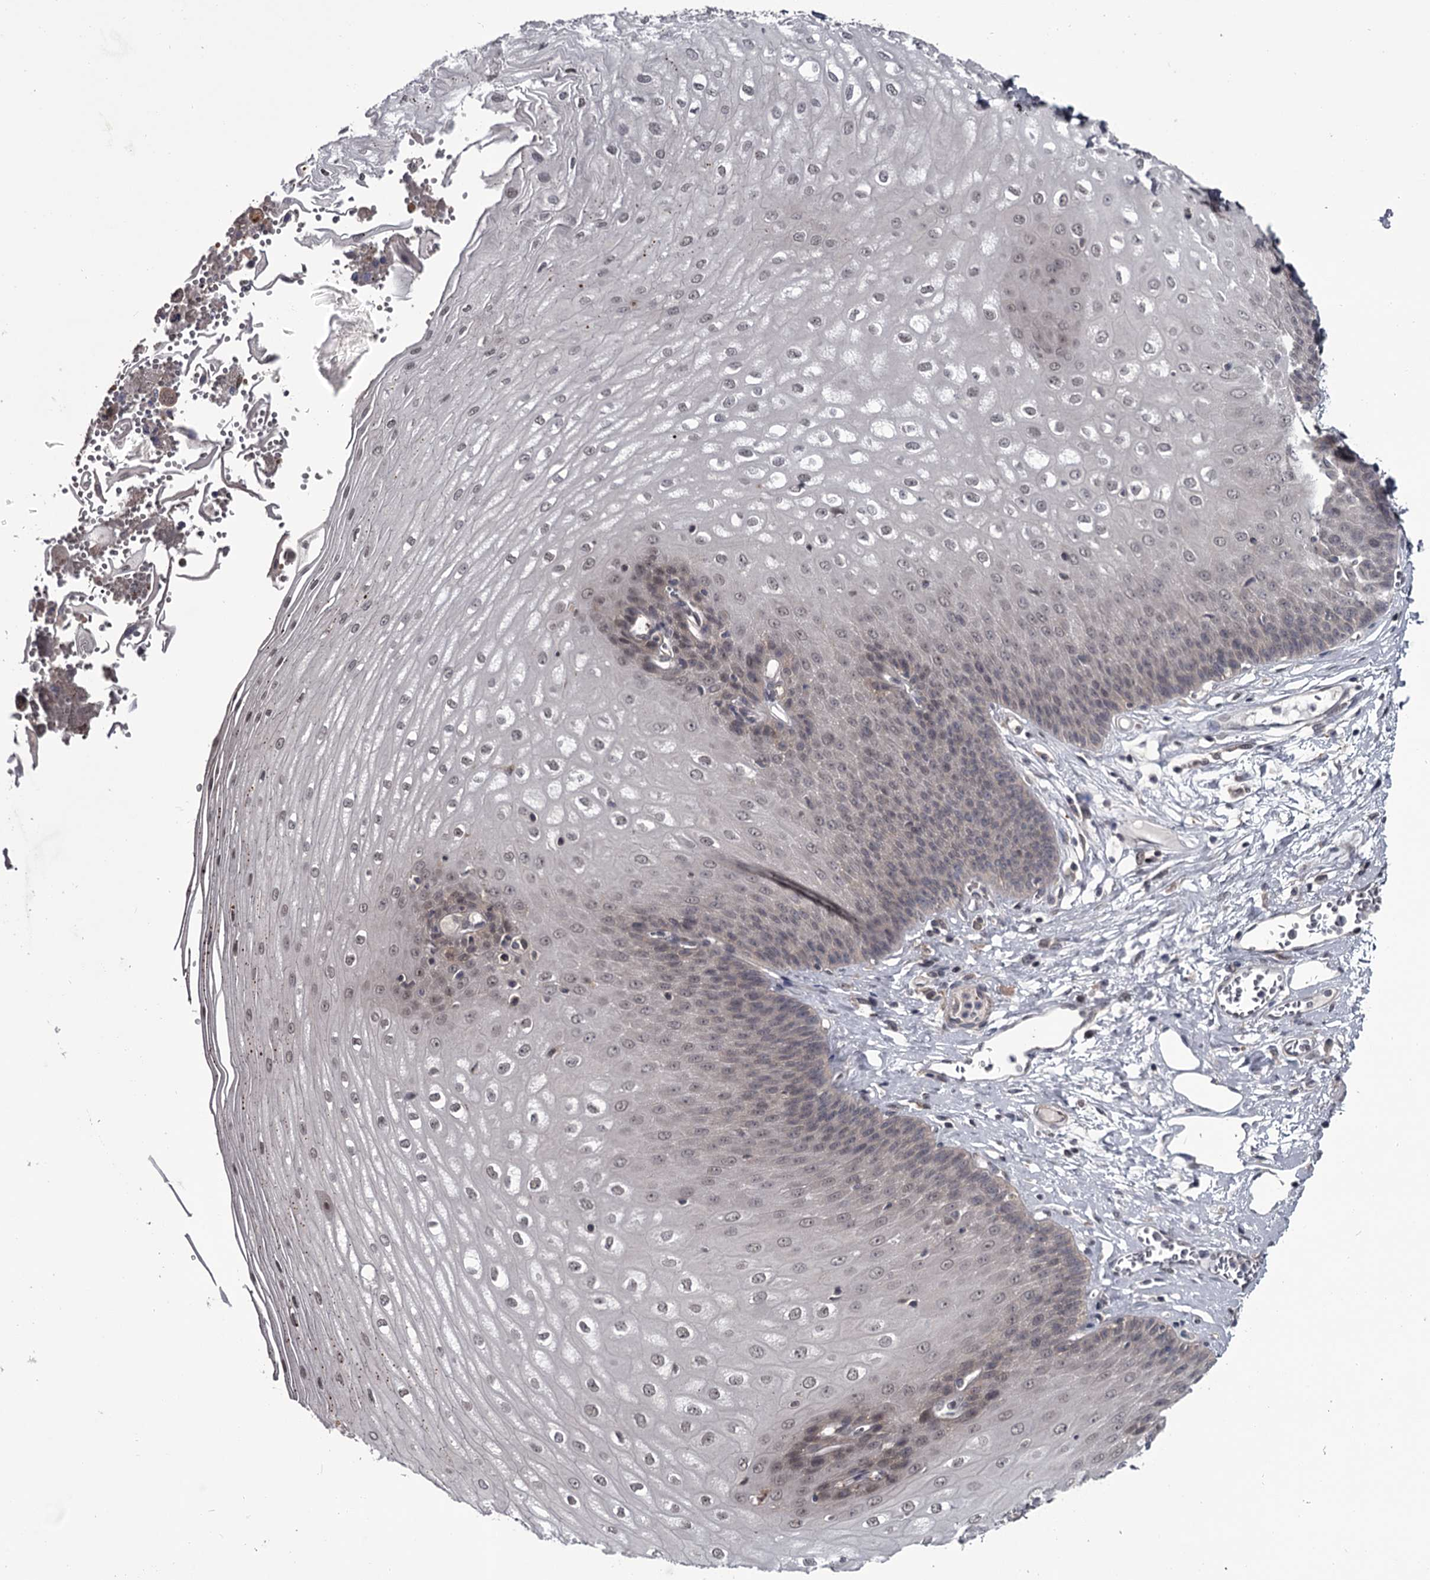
{"staining": {"intensity": "weak", "quantity": "<25%", "location": "nuclear"}, "tissue": "esophagus", "cell_type": "Squamous epithelial cells", "image_type": "normal", "snomed": [{"axis": "morphology", "description": "Normal tissue, NOS"}, {"axis": "topography", "description": "Esophagus"}], "caption": "Squamous epithelial cells are negative for protein expression in normal human esophagus. (Immunohistochemistry, brightfield microscopy, high magnification).", "gene": "DAO", "patient": {"sex": "male", "age": 60}}